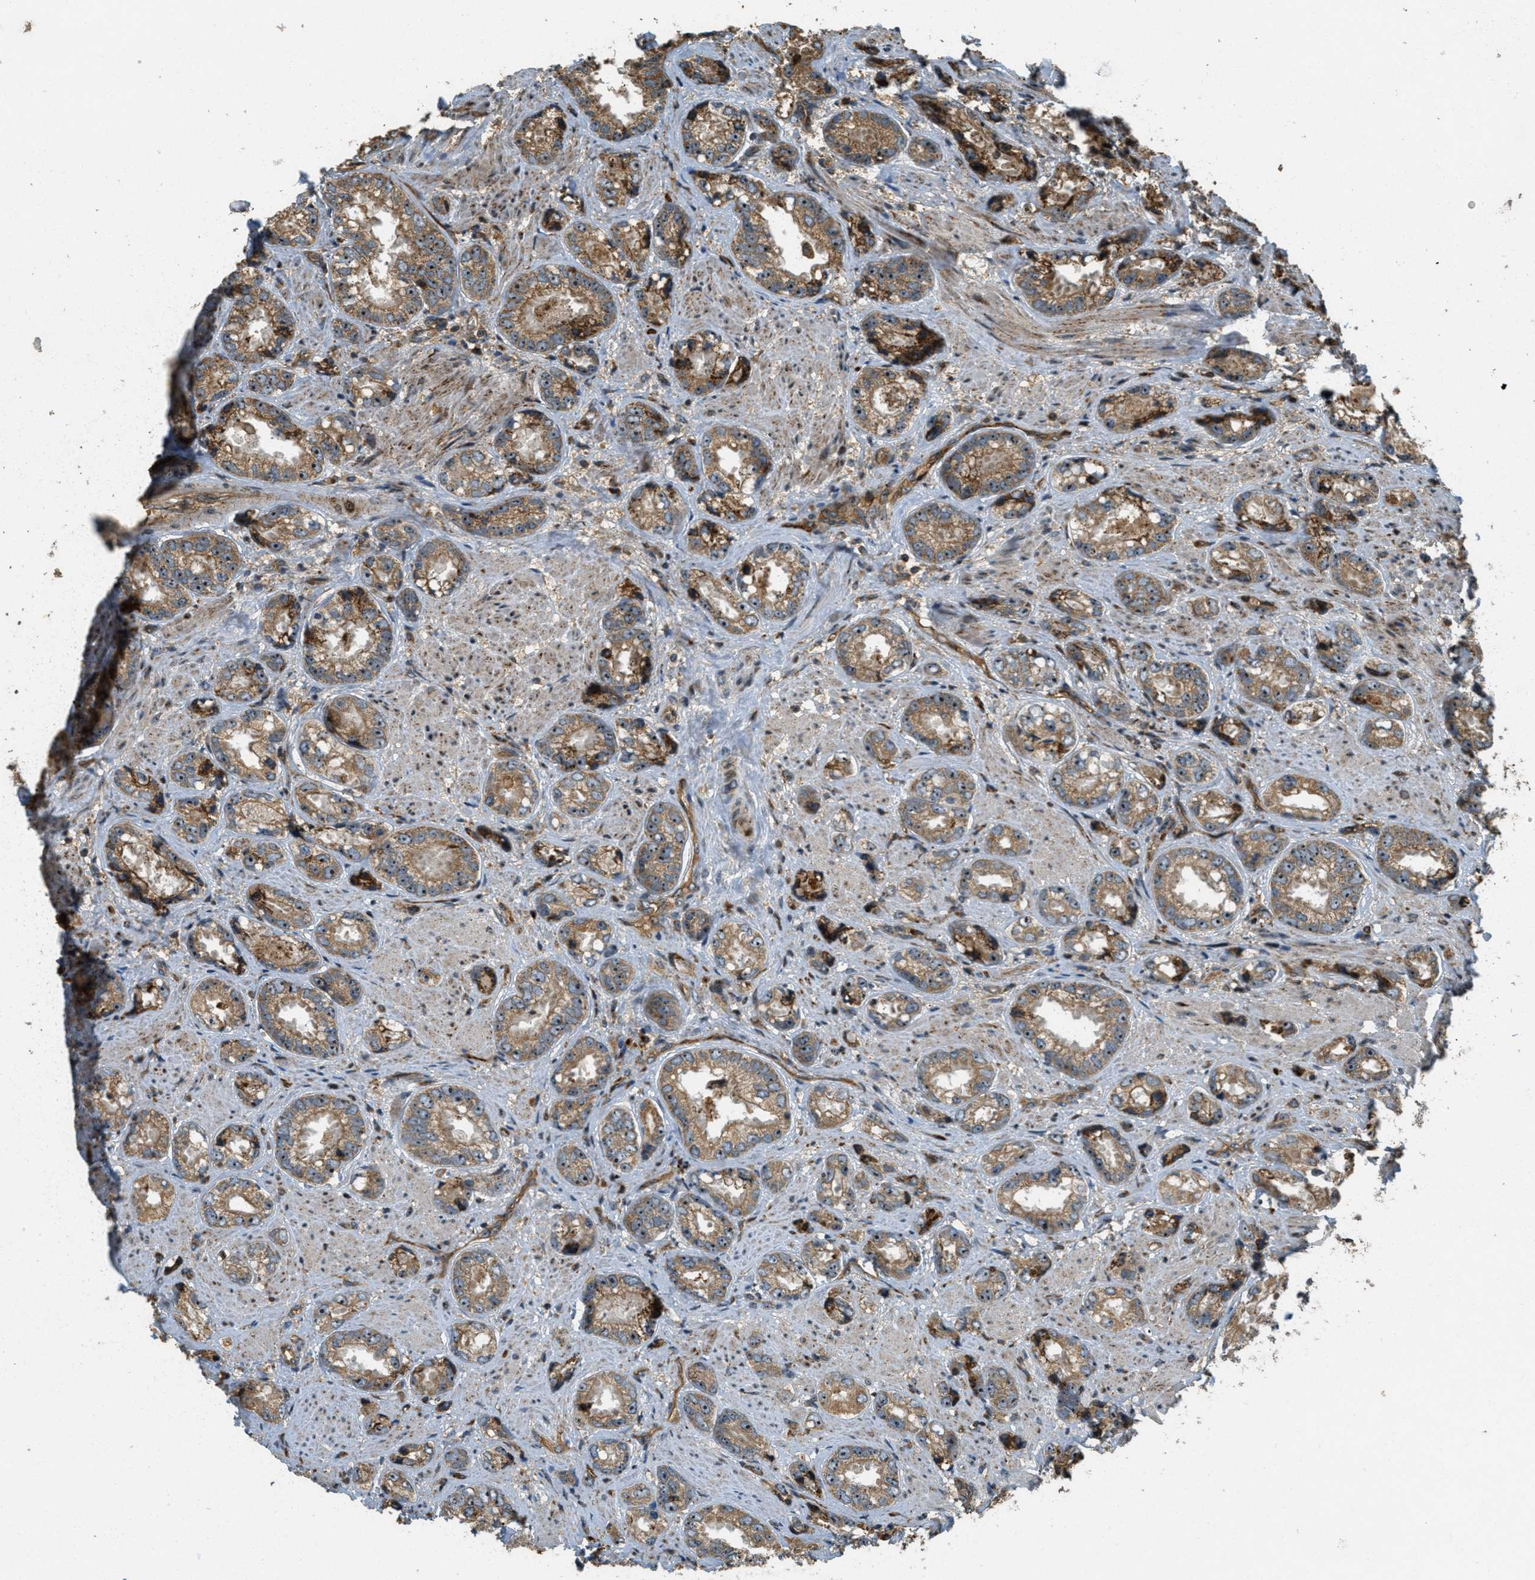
{"staining": {"intensity": "moderate", "quantity": ">75%", "location": "cytoplasmic/membranous,nuclear"}, "tissue": "prostate cancer", "cell_type": "Tumor cells", "image_type": "cancer", "snomed": [{"axis": "morphology", "description": "Adenocarcinoma, High grade"}, {"axis": "topography", "description": "Prostate"}], "caption": "IHC of human prostate adenocarcinoma (high-grade) demonstrates medium levels of moderate cytoplasmic/membranous and nuclear staining in about >75% of tumor cells.", "gene": "LRP12", "patient": {"sex": "male", "age": 61}}